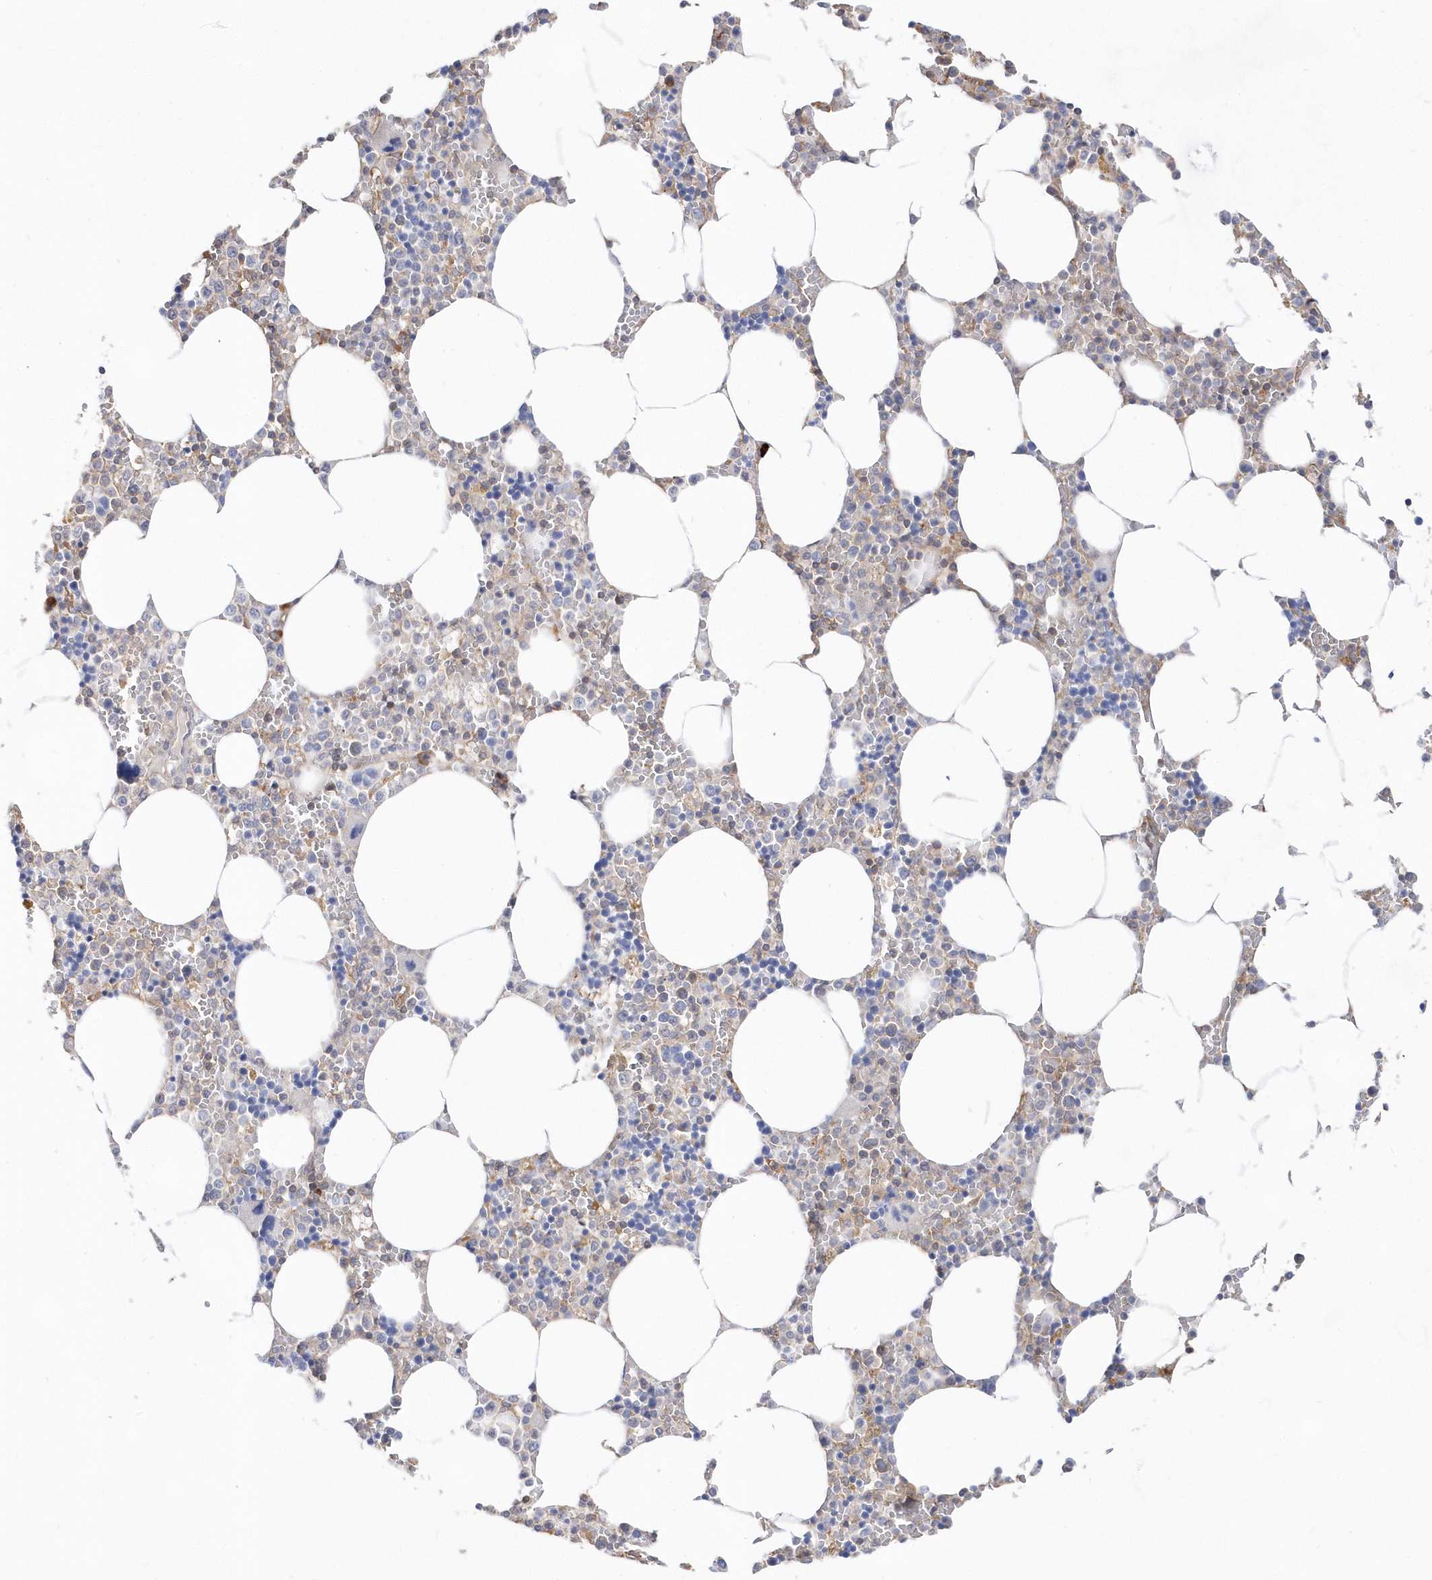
{"staining": {"intensity": "negative", "quantity": "none", "location": "none"}, "tissue": "bone marrow", "cell_type": "Hematopoietic cells", "image_type": "normal", "snomed": [{"axis": "morphology", "description": "Normal tissue, NOS"}, {"axis": "topography", "description": "Bone marrow"}], "caption": "DAB immunohistochemical staining of unremarkable bone marrow shows no significant expression in hematopoietic cells. (DAB immunohistochemistry (IHC) visualized using brightfield microscopy, high magnification).", "gene": "BDH2", "patient": {"sex": "male", "age": 70}}